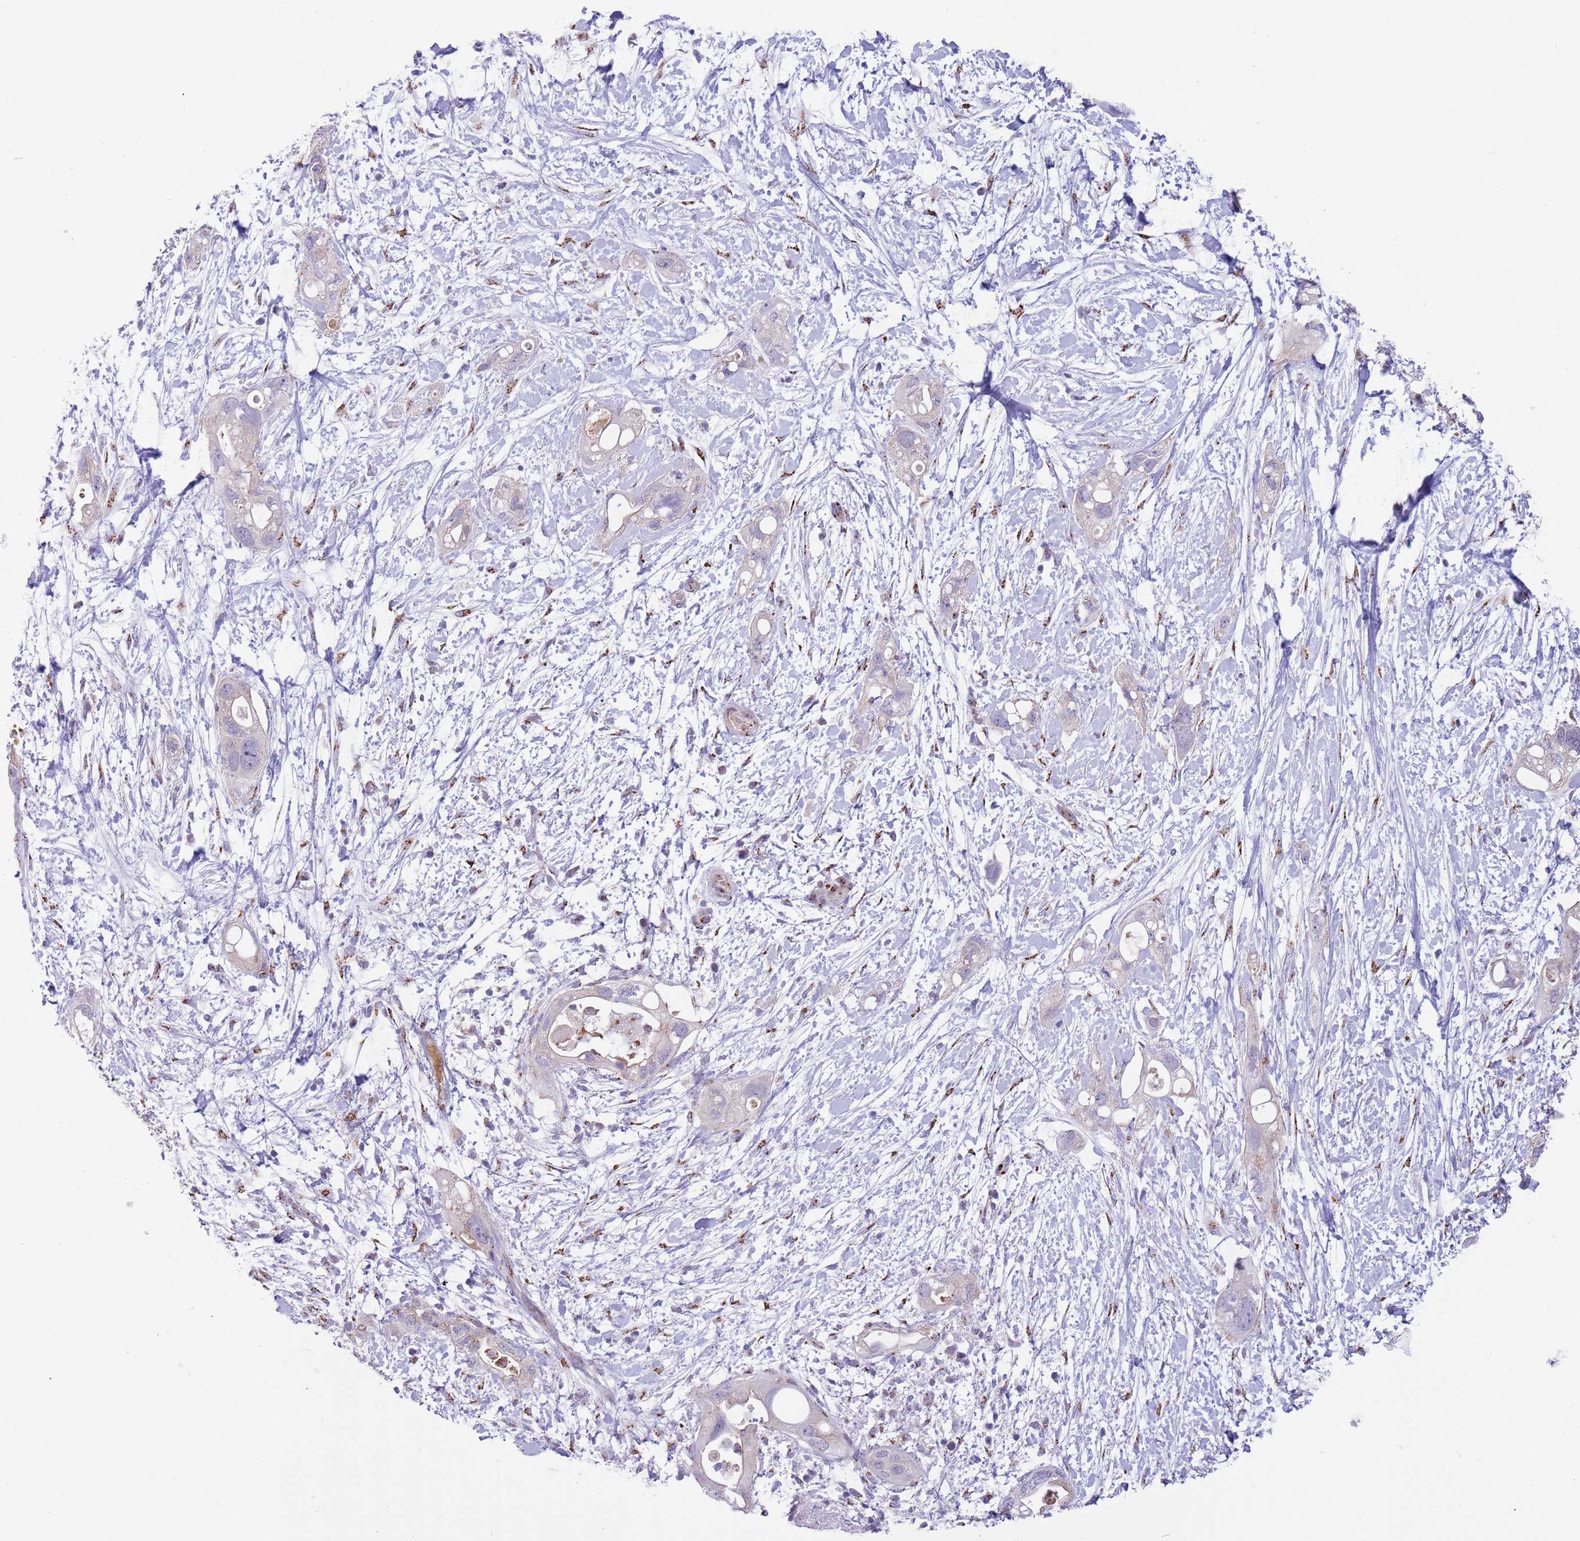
{"staining": {"intensity": "negative", "quantity": "none", "location": "none"}, "tissue": "pancreatic cancer", "cell_type": "Tumor cells", "image_type": "cancer", "snomed": [{"axis": "morphology", "description": "Adenocarcinoma, NOS"}, {"axis": "topography", "description": "Pancreas"}], "caption": "Protein analysis of pancreatic cancer exhibits no significant positivity in tumor cells. The staining is performed using DAB brown chromogen with nuclei counter-stained in using hematoxylin.", "gene": "C20orf96", "patient": {"sex": "female", "age": 72}}